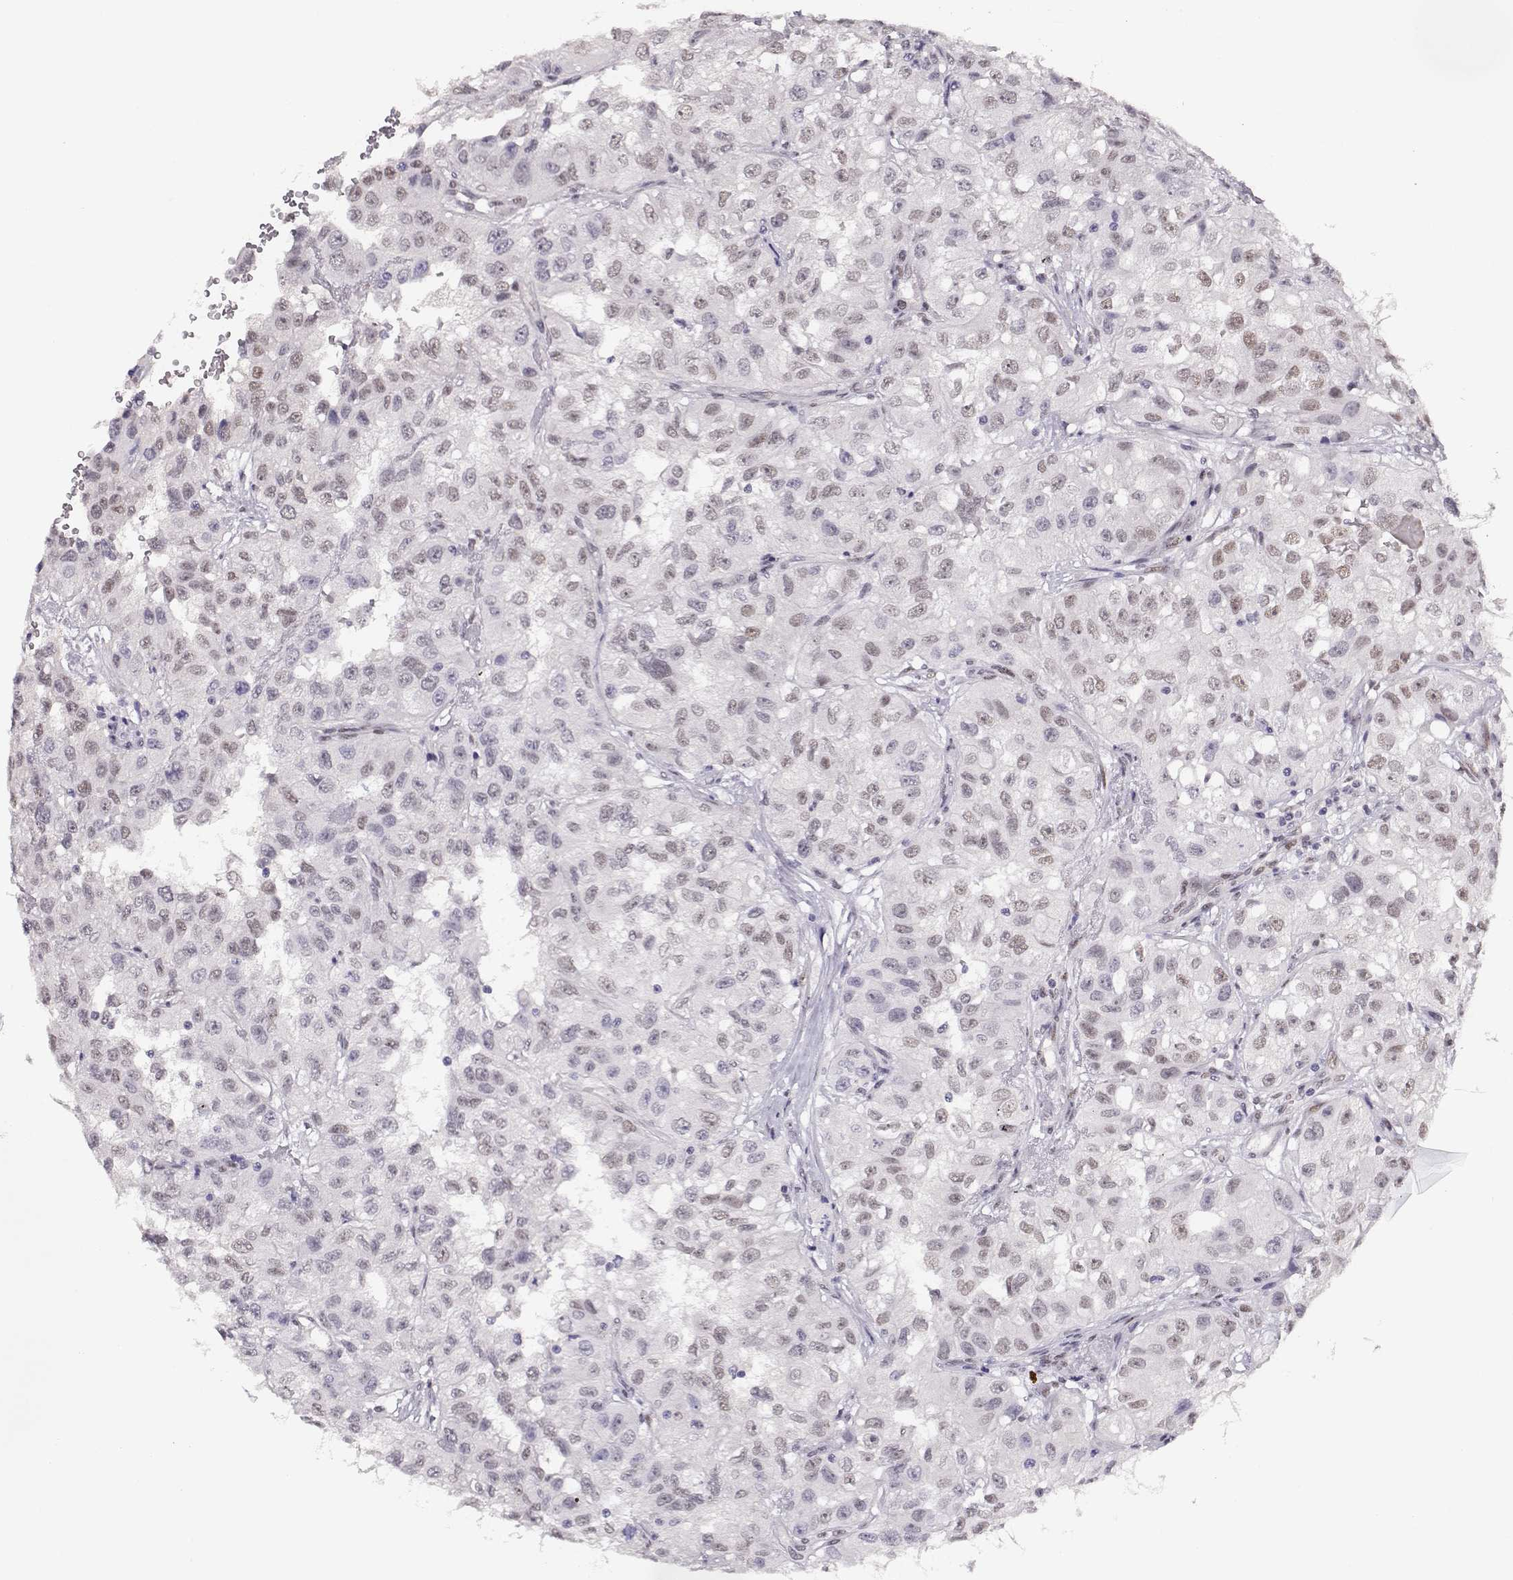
{"staining": {"intensity": "negative", "quantity": "none", "location": "none"}, "tissue": "renal cancer", "cell_type": "Tumor cells", "image_type": "cancer", "snomed": [{"axis": "morphology", "description": "Adenocarcinoma, NOS"}, {"axis": "topography", "description": "Kidney"}], "caption": "High magnification brightfield microscopy of adenocarcinoma (renal) stained with DAB (3,3'-diaminobenzidine) (brown) and counterstained with hematoxylin (blue): tumor cells show no significant expression. (DAB immunohistochemistry visualized using brightfield microscopy, high magnification).", "gene": "POLI", "patient": {"sex": "male", "age": 64}}